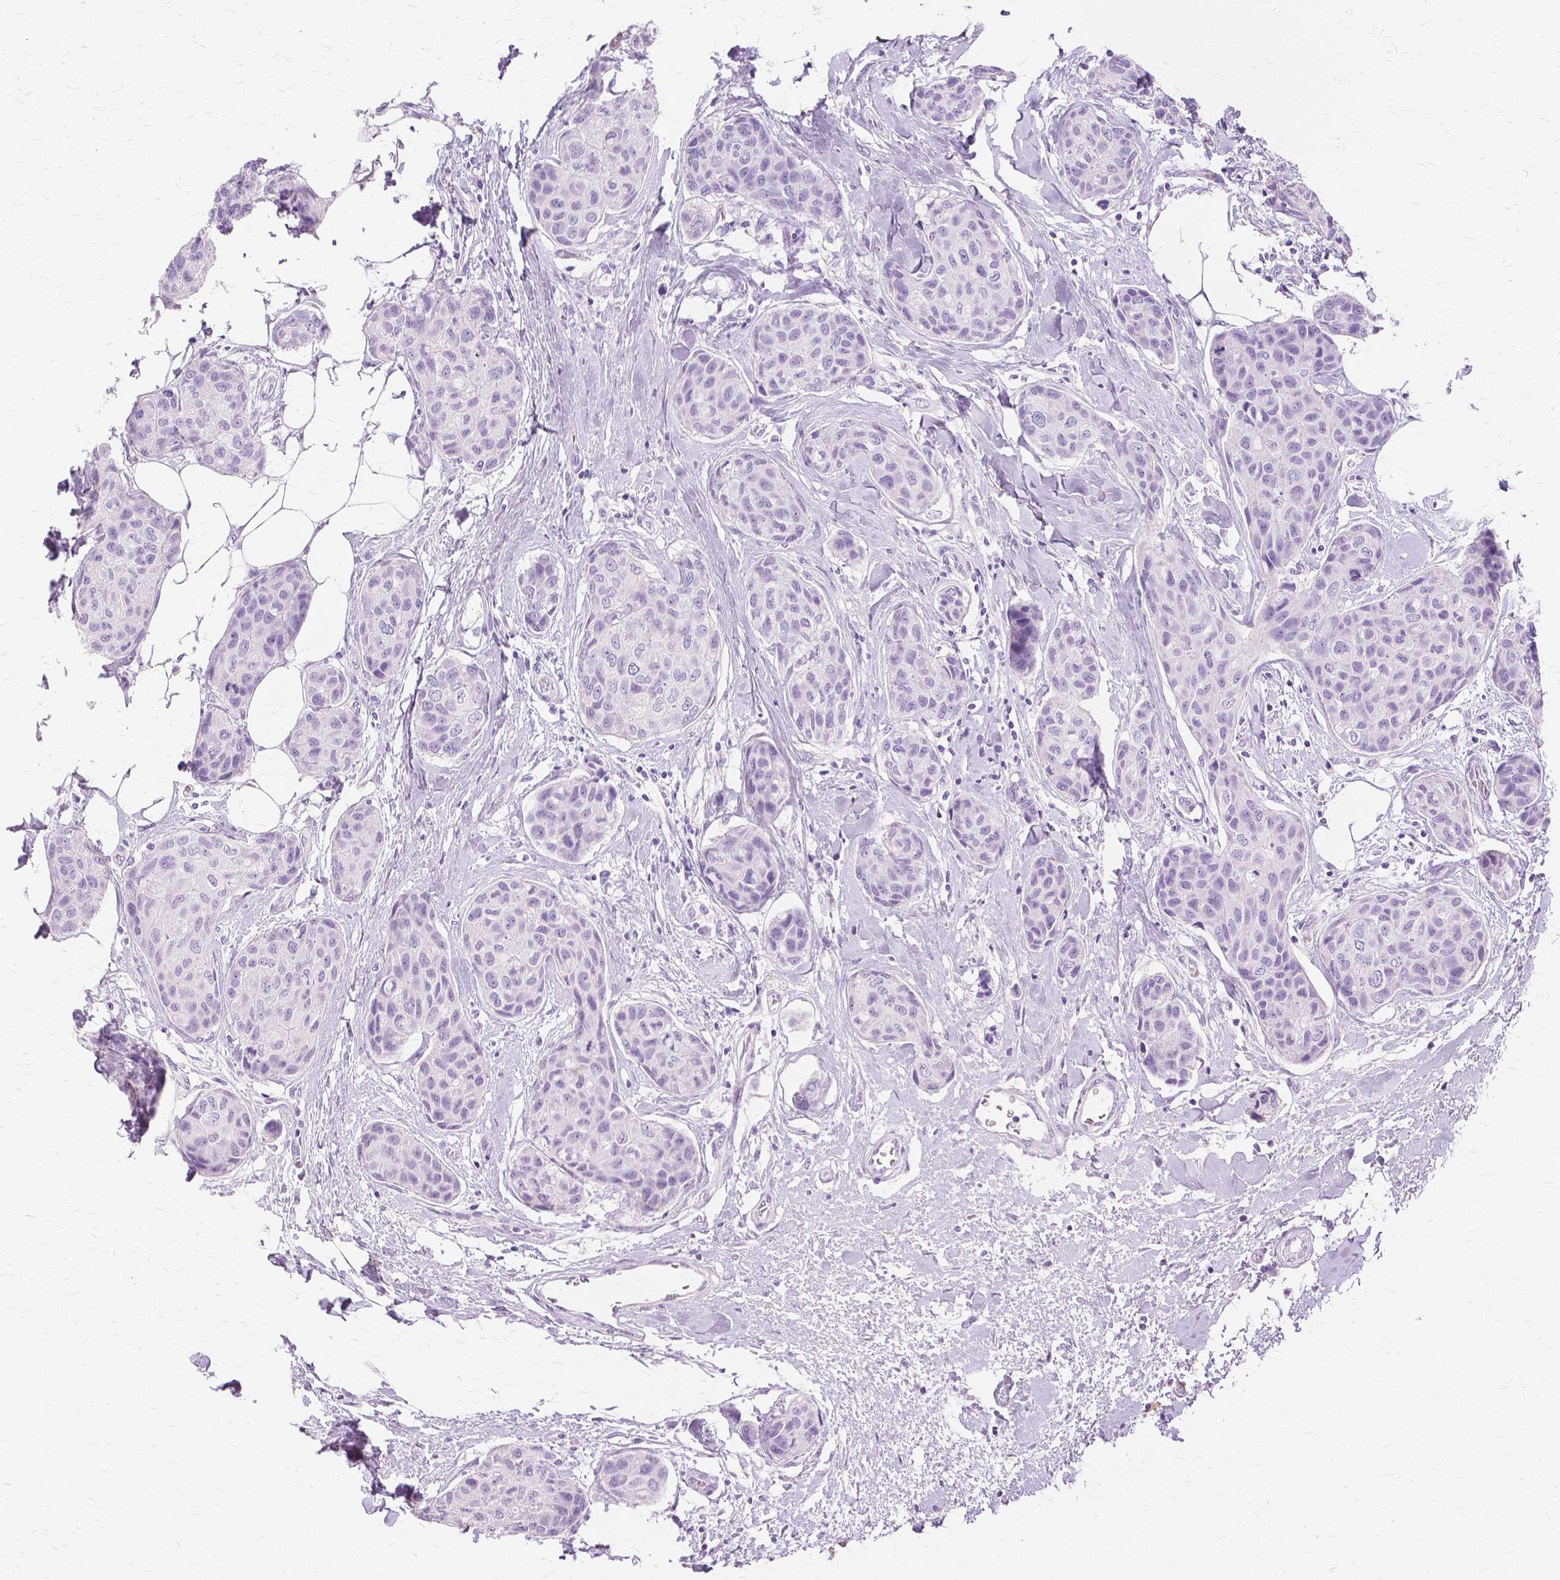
{"staining": {"intensity": "negative", "quantity": "none", "location": "none"}, "tissue": "breast cancer", "cell_type": "Tumor cells", "image_type": "cancer", "snomed": [{"axis": "morphology", "description": "Duct carcinoma"}, {"axis": "topography", "description": "Breast"}], "caption": "The photomicrograph exhibits no staining of tumor cells in breast cancer.", "gene": "TGM1", "patient": {"sex": "female", "age": 80}}